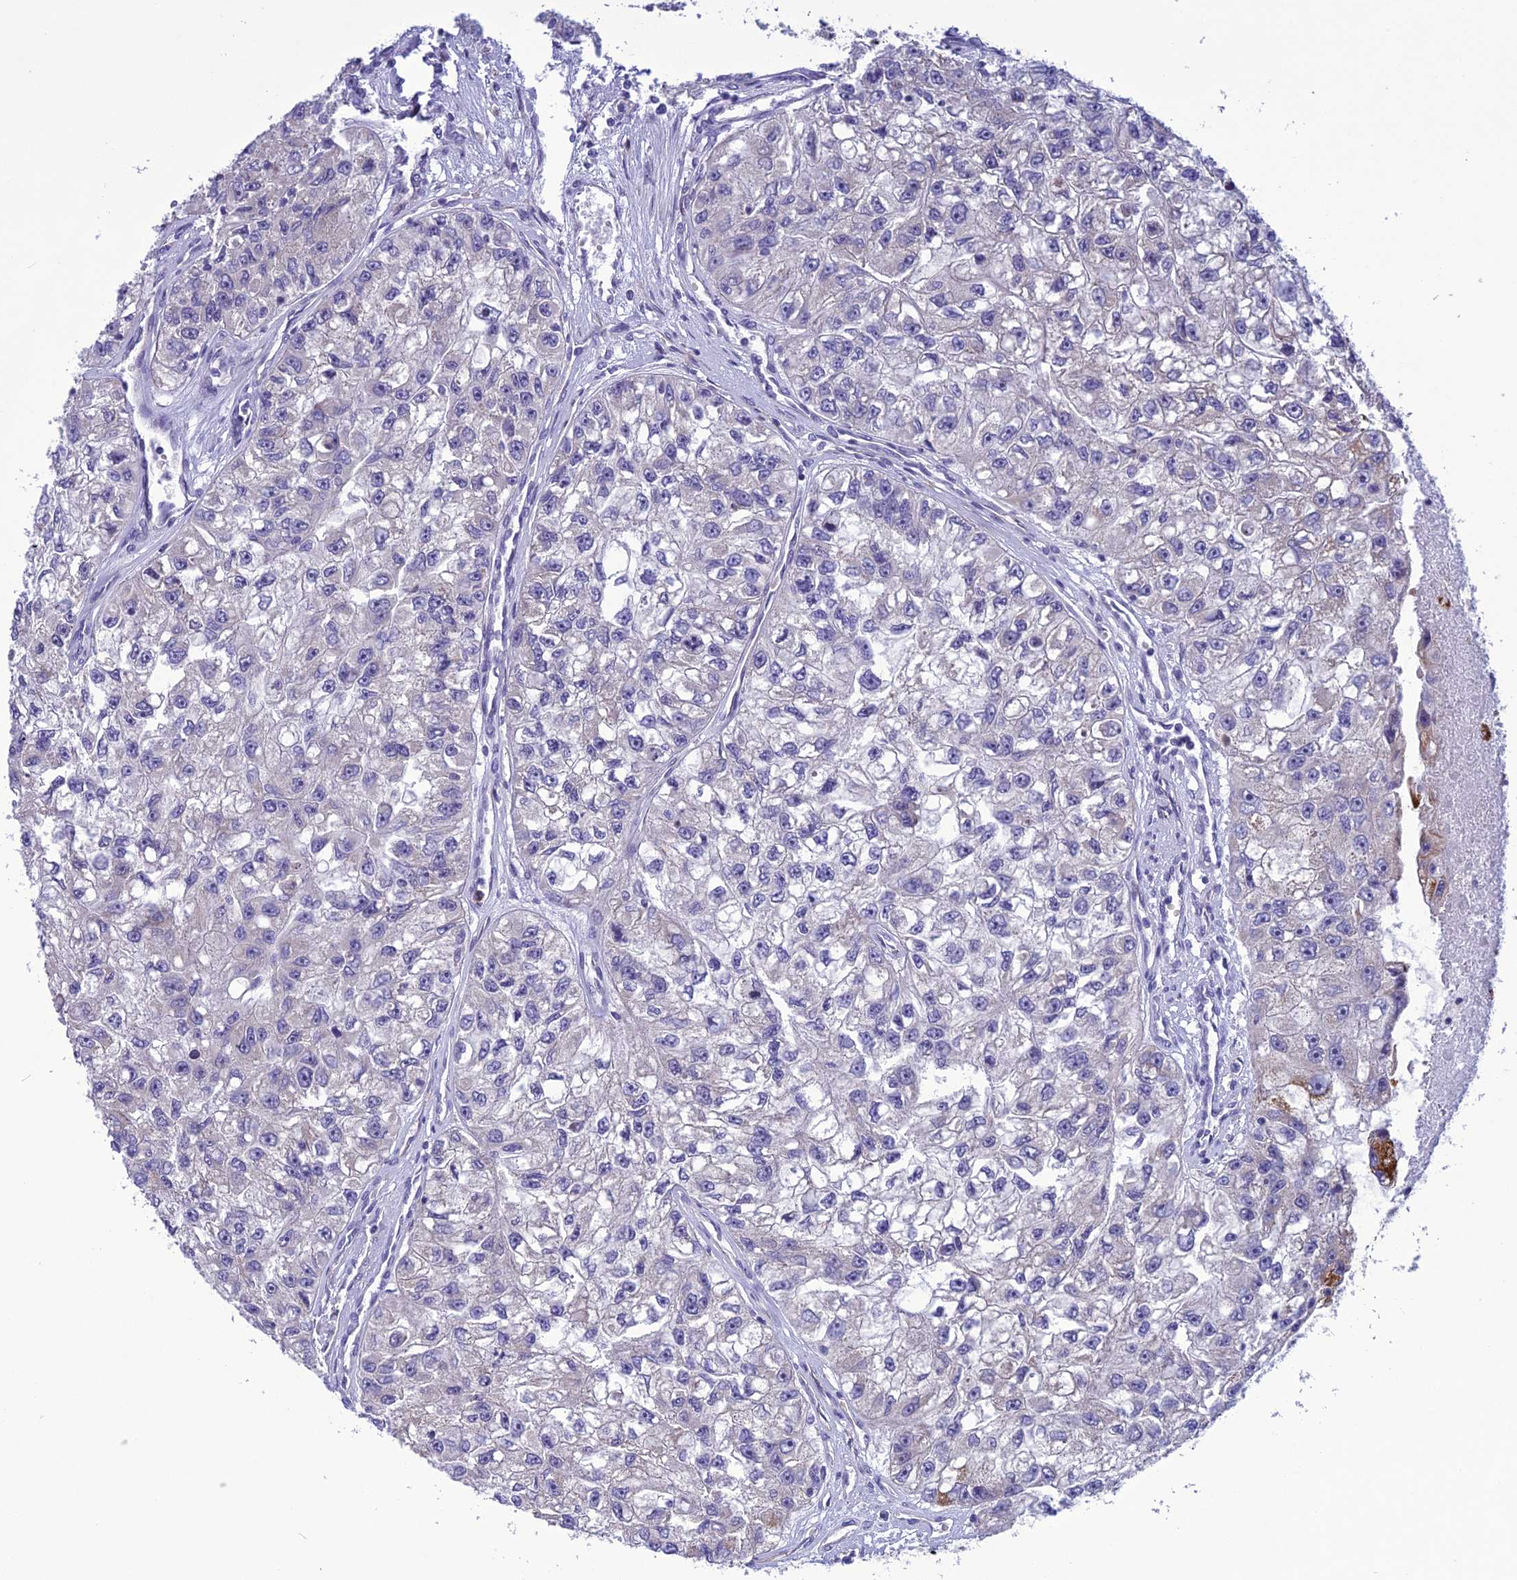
{"staining": {"intensity": "negative", "quantity": "none", "location": "none"}, "tissue": "renal cancer", "cell_type": "Tumor cells", "image_type": "cancer", "snomed": [{"axis": "morphology", "description": "Adenocarcinoma, NOS"}, {"axis": "topography", "description": "Kidney"}], "caption": "Renal adenocarcinoma was stained to show a protein in brown. There is no significant positivity in tumor cells. (DAB IHC, high magnification).", "gene": "PSMF1", "patient": {"sex": "male", "age": 63}}